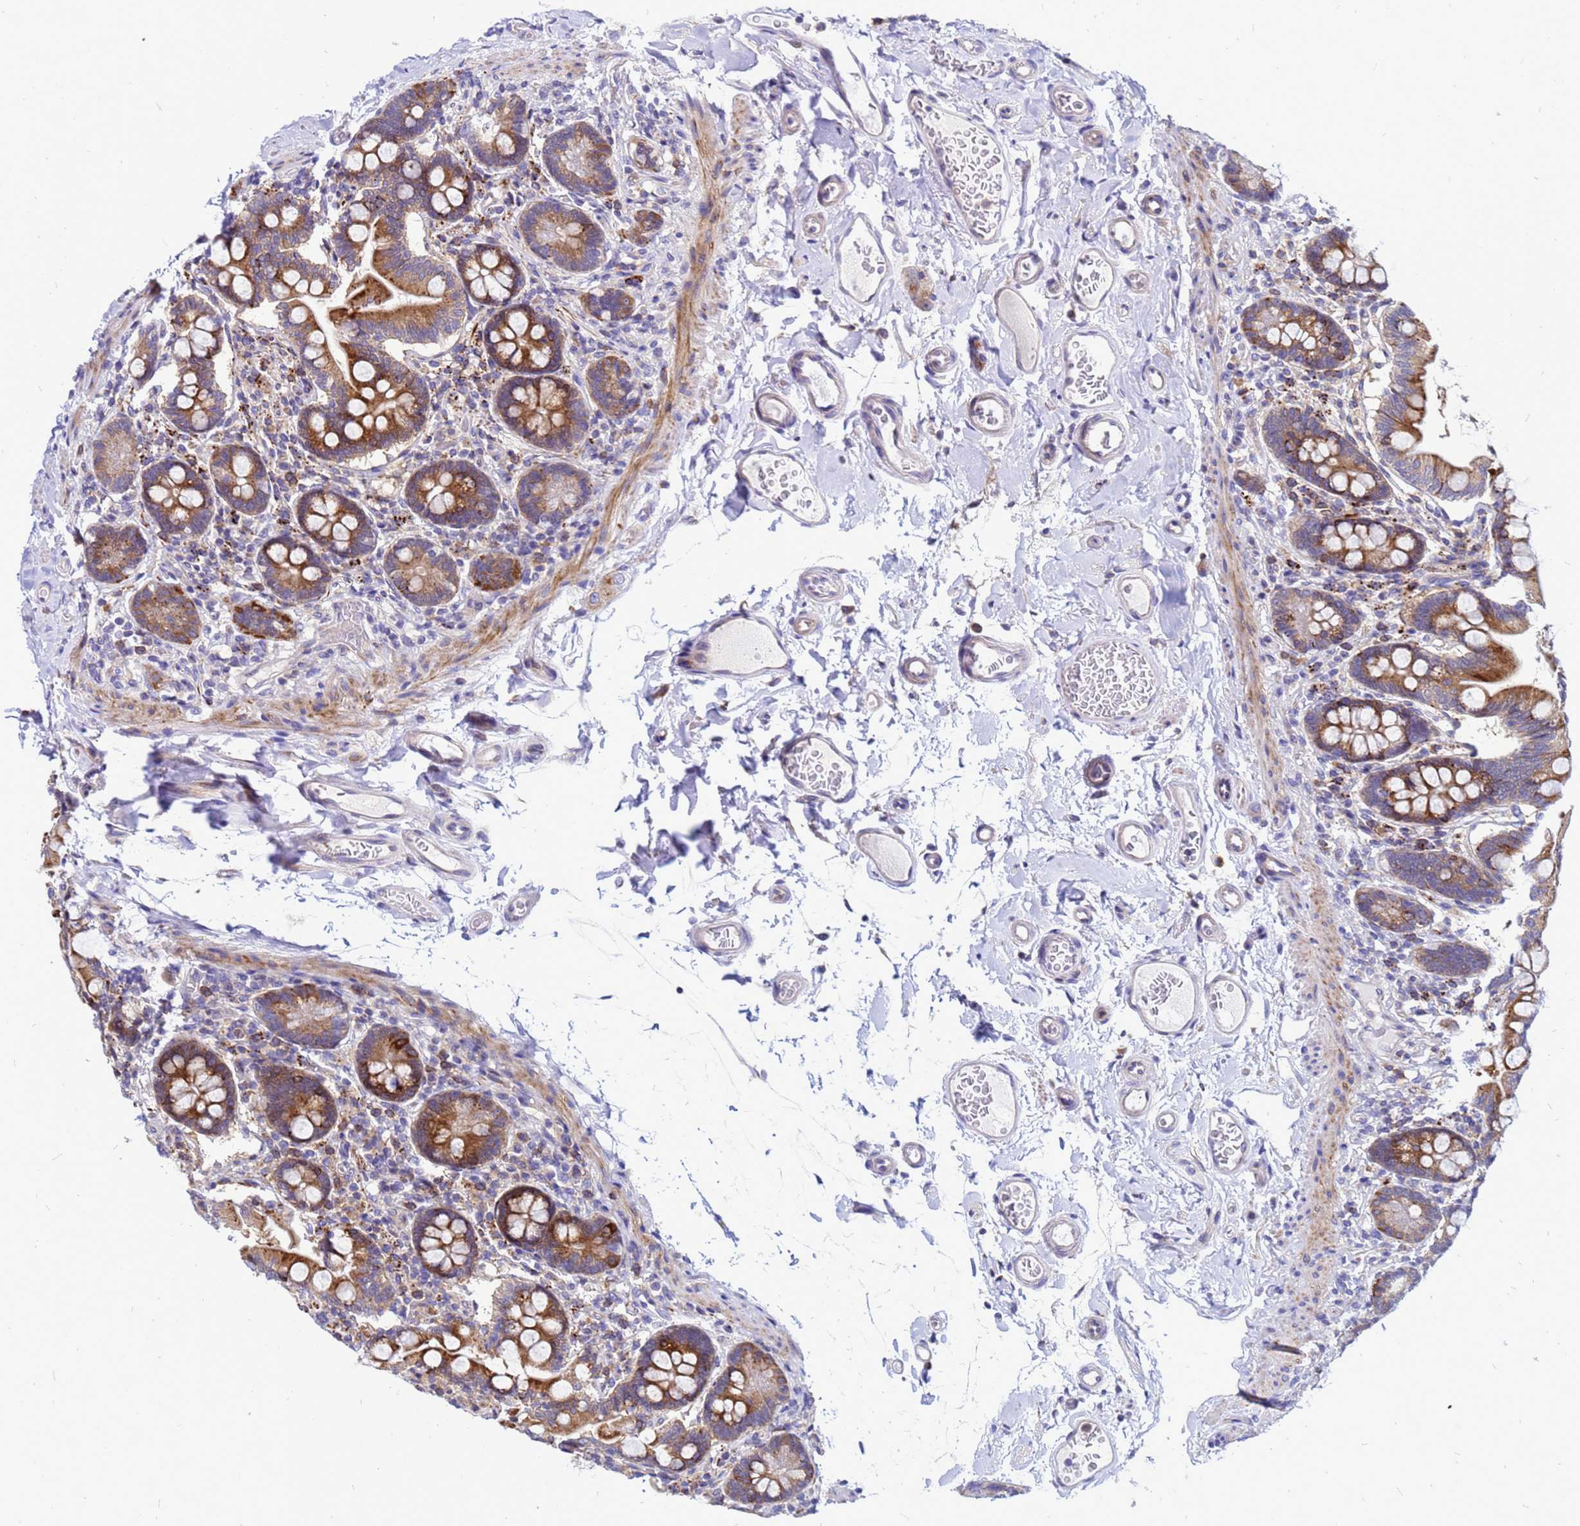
{"staining": {"intensity": "strong", "quantity": "25%-75%", "location": "cytoplasmic/membranous"}, "tissue": "small intestine", "cell_type": "Glandular cells", "image_type": "normal", "snomed": [{"axis": "morphology", "description": "Normal tissue, NOS"}, {"axis": "topography", "description": "Small intestine"}], "caption": "Unremarkable small intestine displays strong cytoplasmic/membranous staining in about 25%-75% of glandular cells.", "gene": "FHIP1A", "patient": {"sex": "female", "age": 64}}